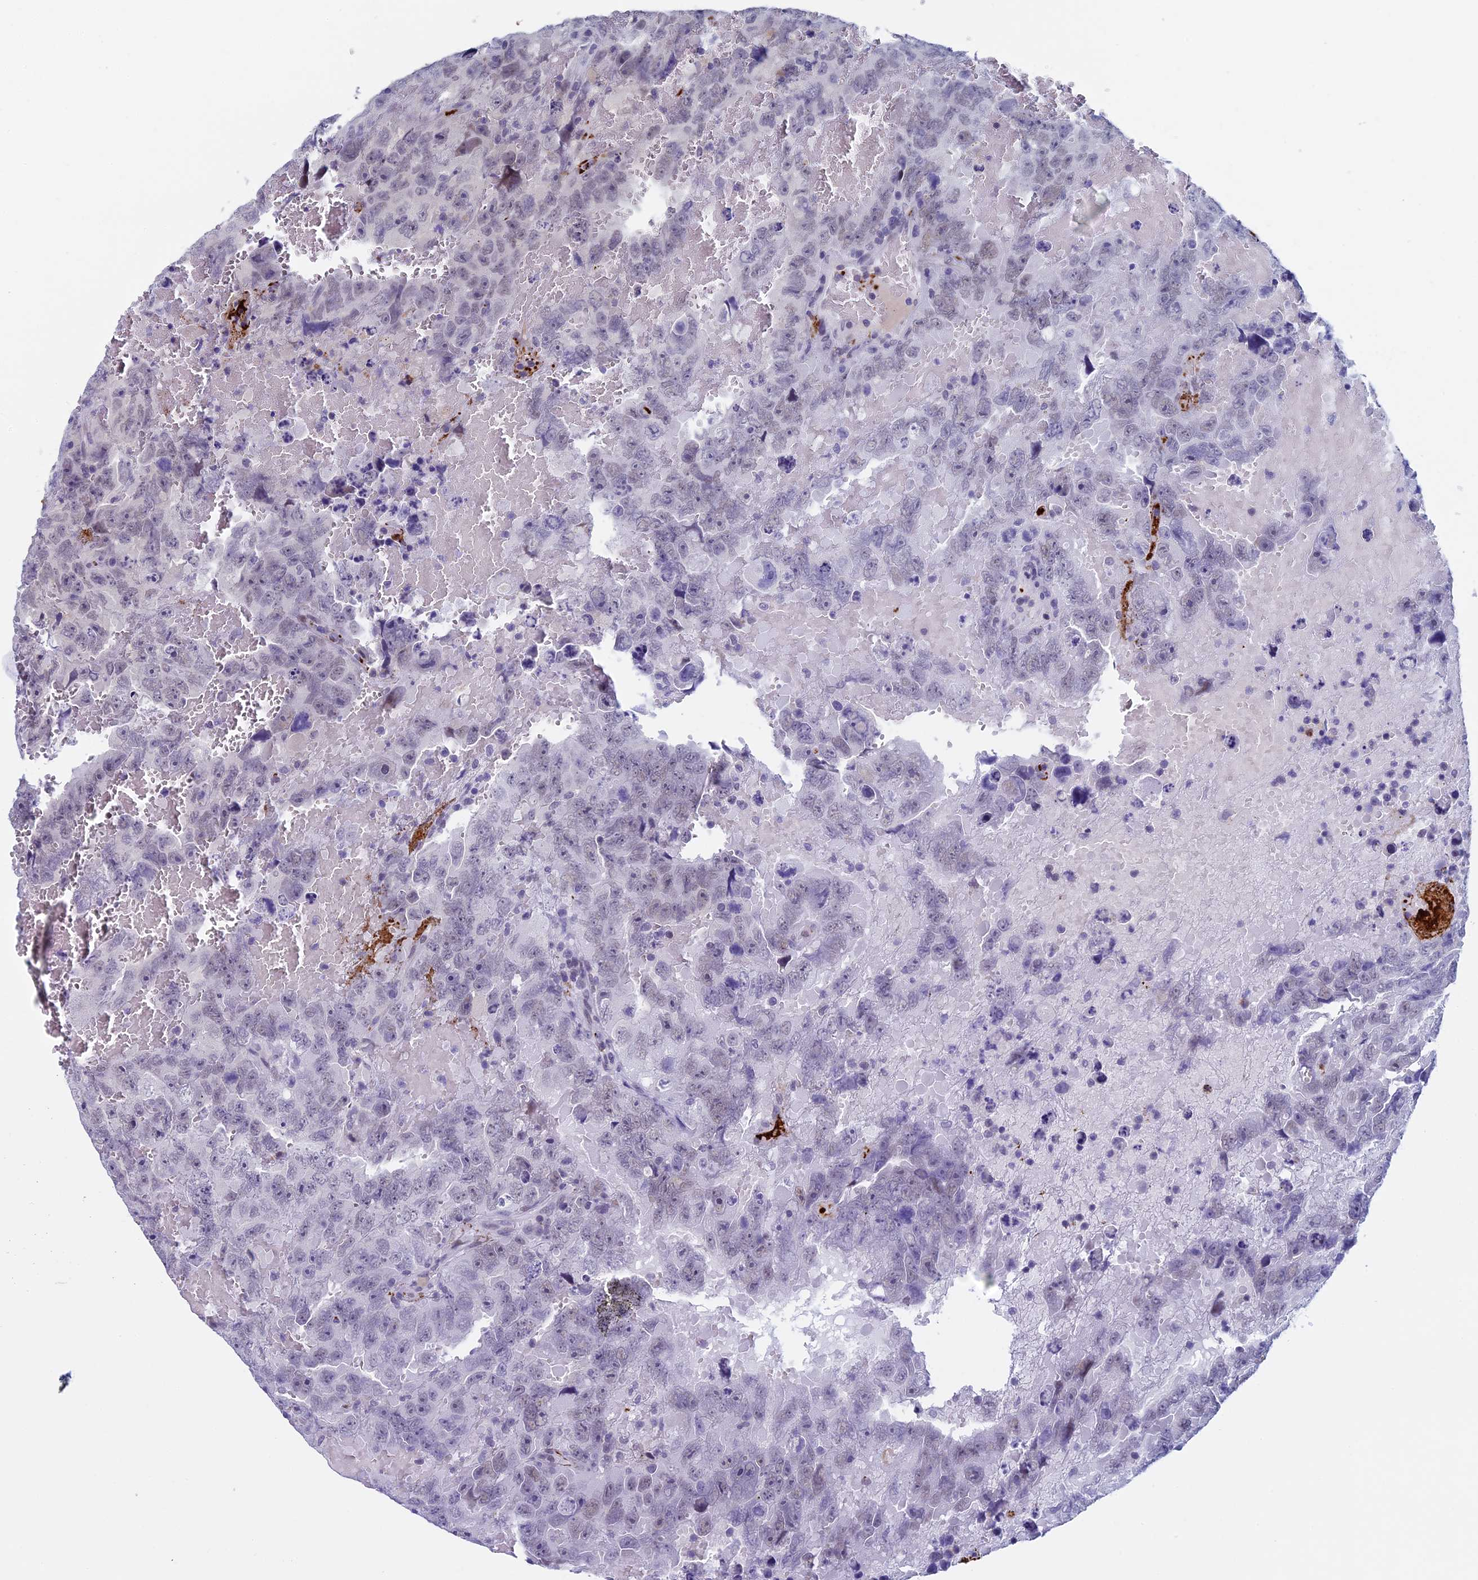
{"staining": {"intensity": "weak", "quantity": "<25%", "location": "nuclear"}, "tissue": "testis cancer", "cell_type": "Tumor cells", "image_type": "cancer", "snomed": [{"axis": "morphology", "description": "Carcinoma, Embryonal, NOS"}, {"axis": "topography", "description": "Testis"}], "caption": "Photomicrograph shows no significant protein expression in tumor cells of testis embryonal carcinoma.", "gene": "AIFM2", "patient": {"sex": "male", "age": 45}}